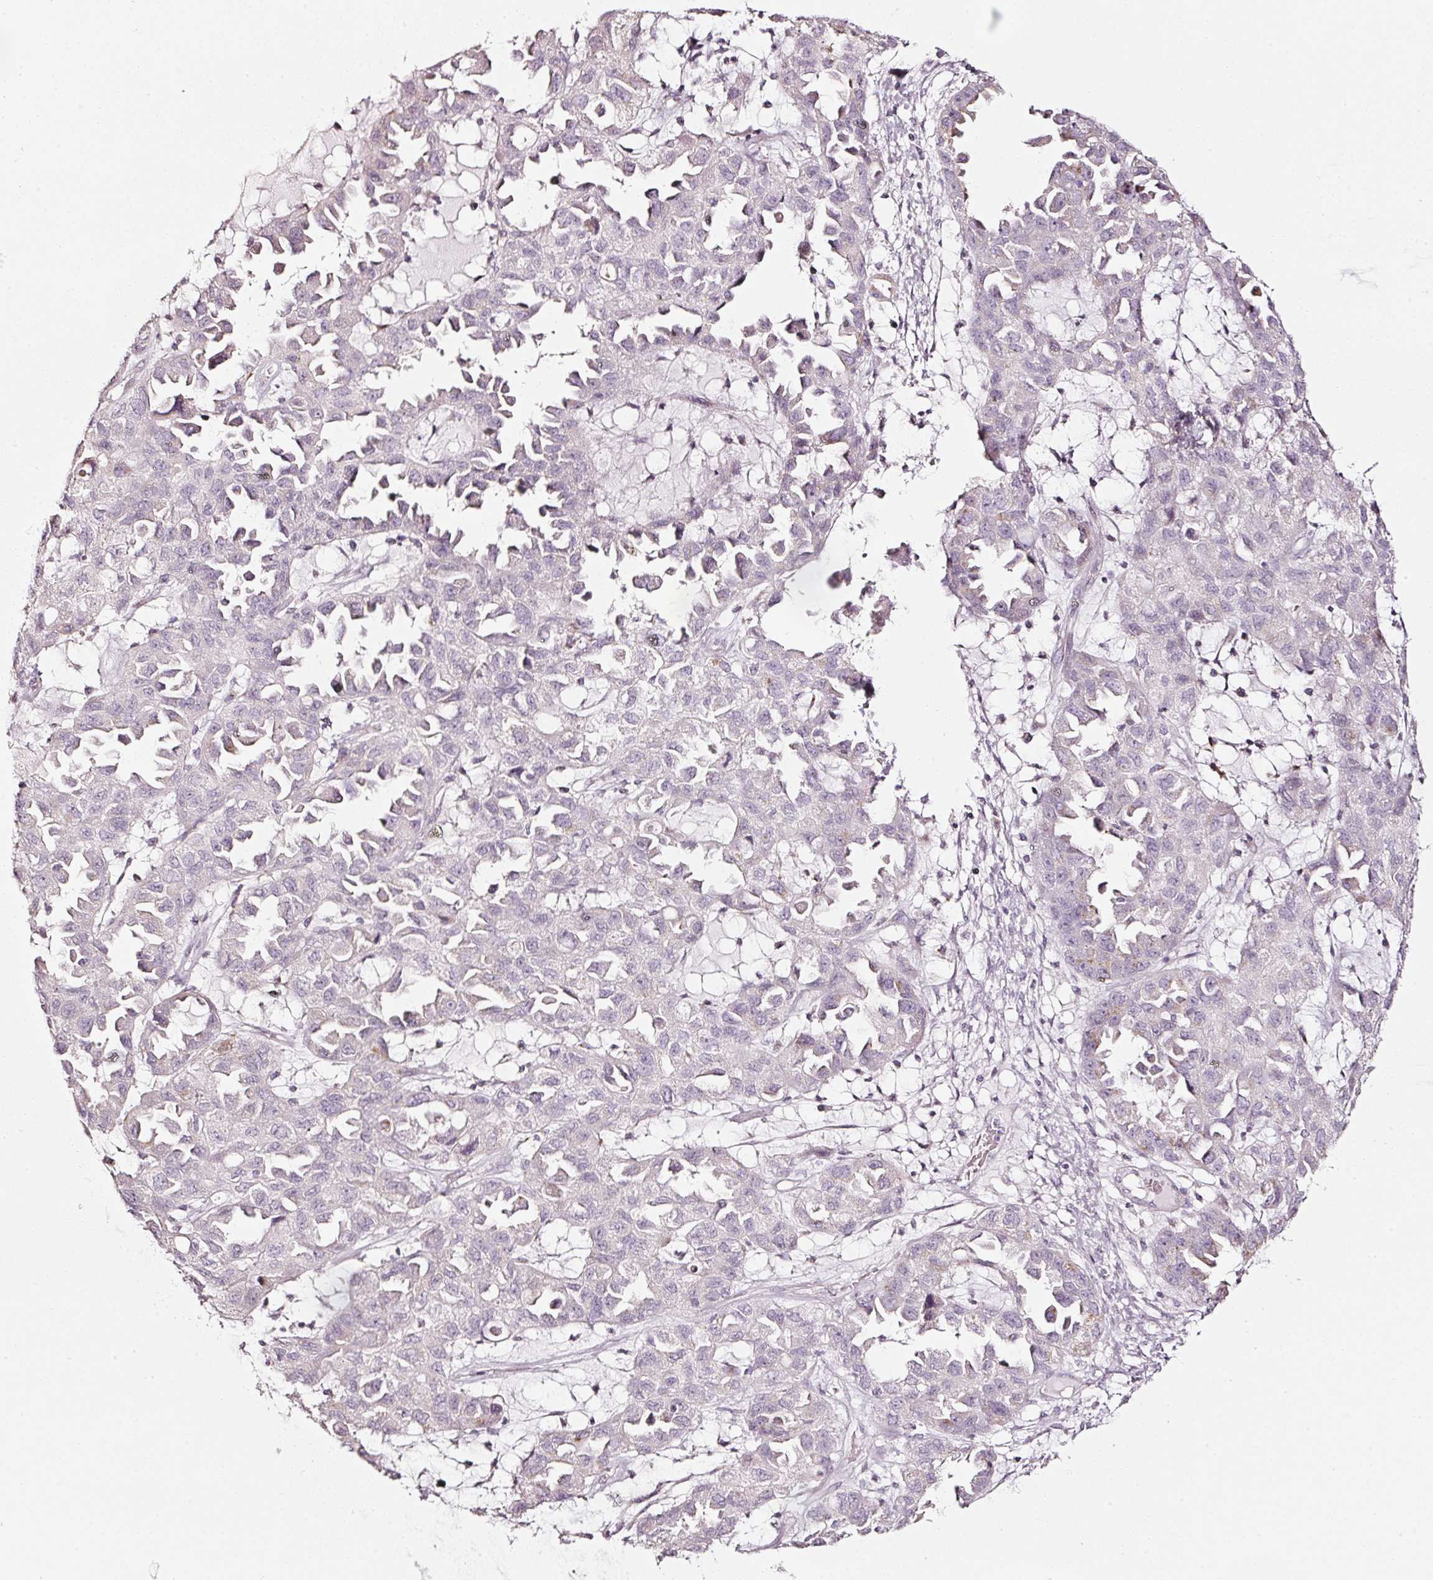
{"staining": {"intensity": "negative", "quantity": "none", "location": "none"}, "tissue": "ovarian cancer", "cell_type": "Tumor cells", "image_type": "cancer", "snomed": [{"axis": "morphology", "description": "Cystadenocarcinoma, serous, NOS"}, {"axis": "topography", "description": "Ovary"}], "caption": "This is an IHC image of human ovarian cancer (serous cystadenocarcinoma). There is no positivity in tumor cells.", "gene": "SDF4", "patient": {"sex": "female", "age": 84}}